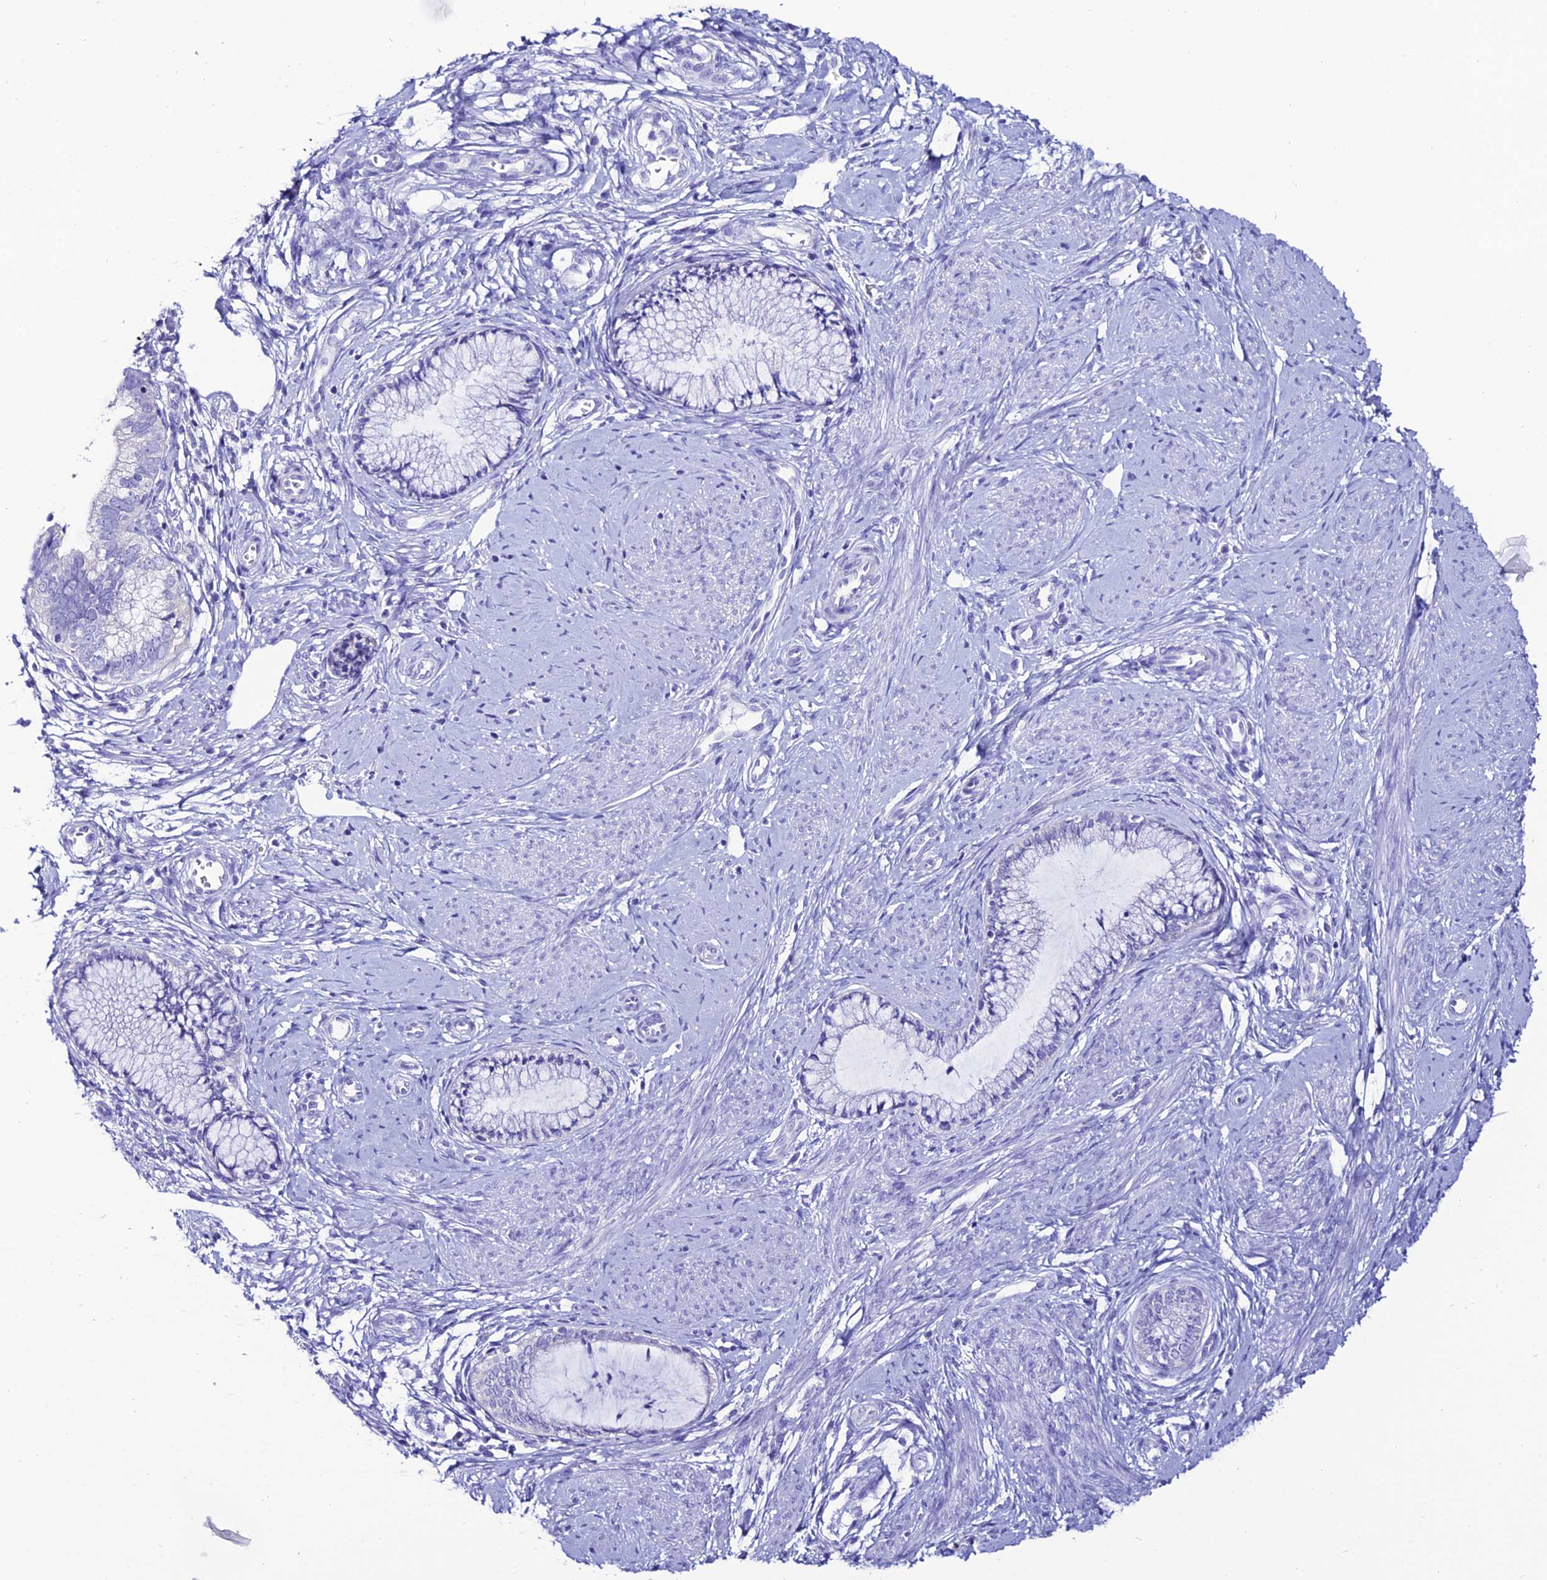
{"staining": {"intensity": "negative", "quantity": "none", "location": "none"}, "tissue": "cervical cancer", "cell_type": "Tumor cells", "image_type": "cancer", "snomed": [{"axis": "morphology", "description": "Adenocarcinoma, NOS"}, {"axis": "topography", "description": "Cervix"}], "caption": "IHC of cervical cancer (adenocarcinoma) shows no positivity in tumor cells.", "gene": "OR4D5", "patient": {"sex": "female", "age": 36}}